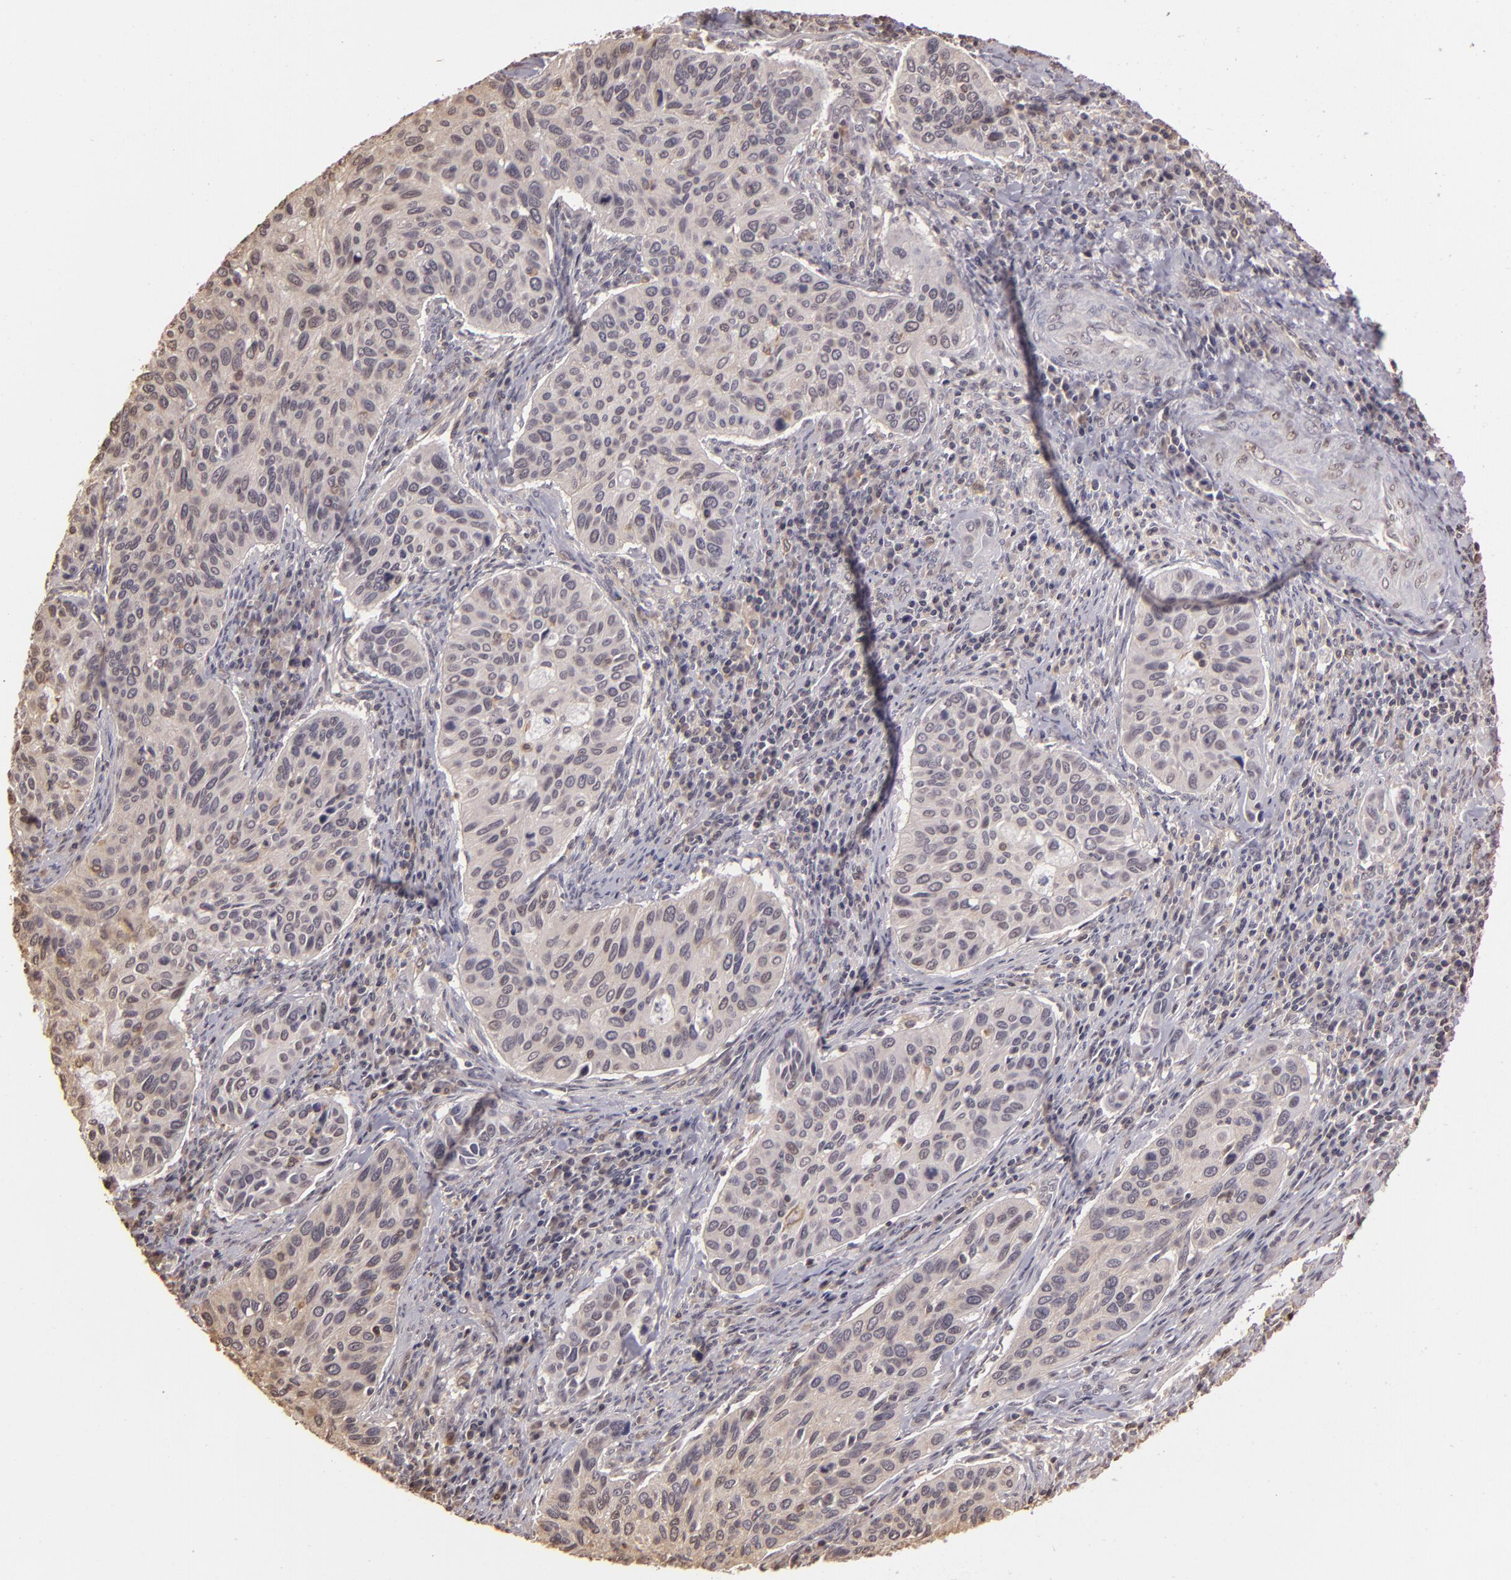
{"staining": {"intensity": "negative", "quantity": "none", "location": "none"}, "tissue": "cervical cancer", "cell_type": "Tumor cells", "image_type": "cancer", "snomed": [{"axis": "morphology", "description": "Adenocarcinoma, NOS"}, {"axis": "topography", "description": "Cervix"}], "caption": "The photomicrograph demonstrates no significant expression in tumor cells of cervical adenocarcinoma. (DAB (3,3'-diaminobenzidine) IHC visualized using brightfield microscopy, high magnification).", "gene": "ARPC2", "patient": {"sex": "female", "age": 29}}